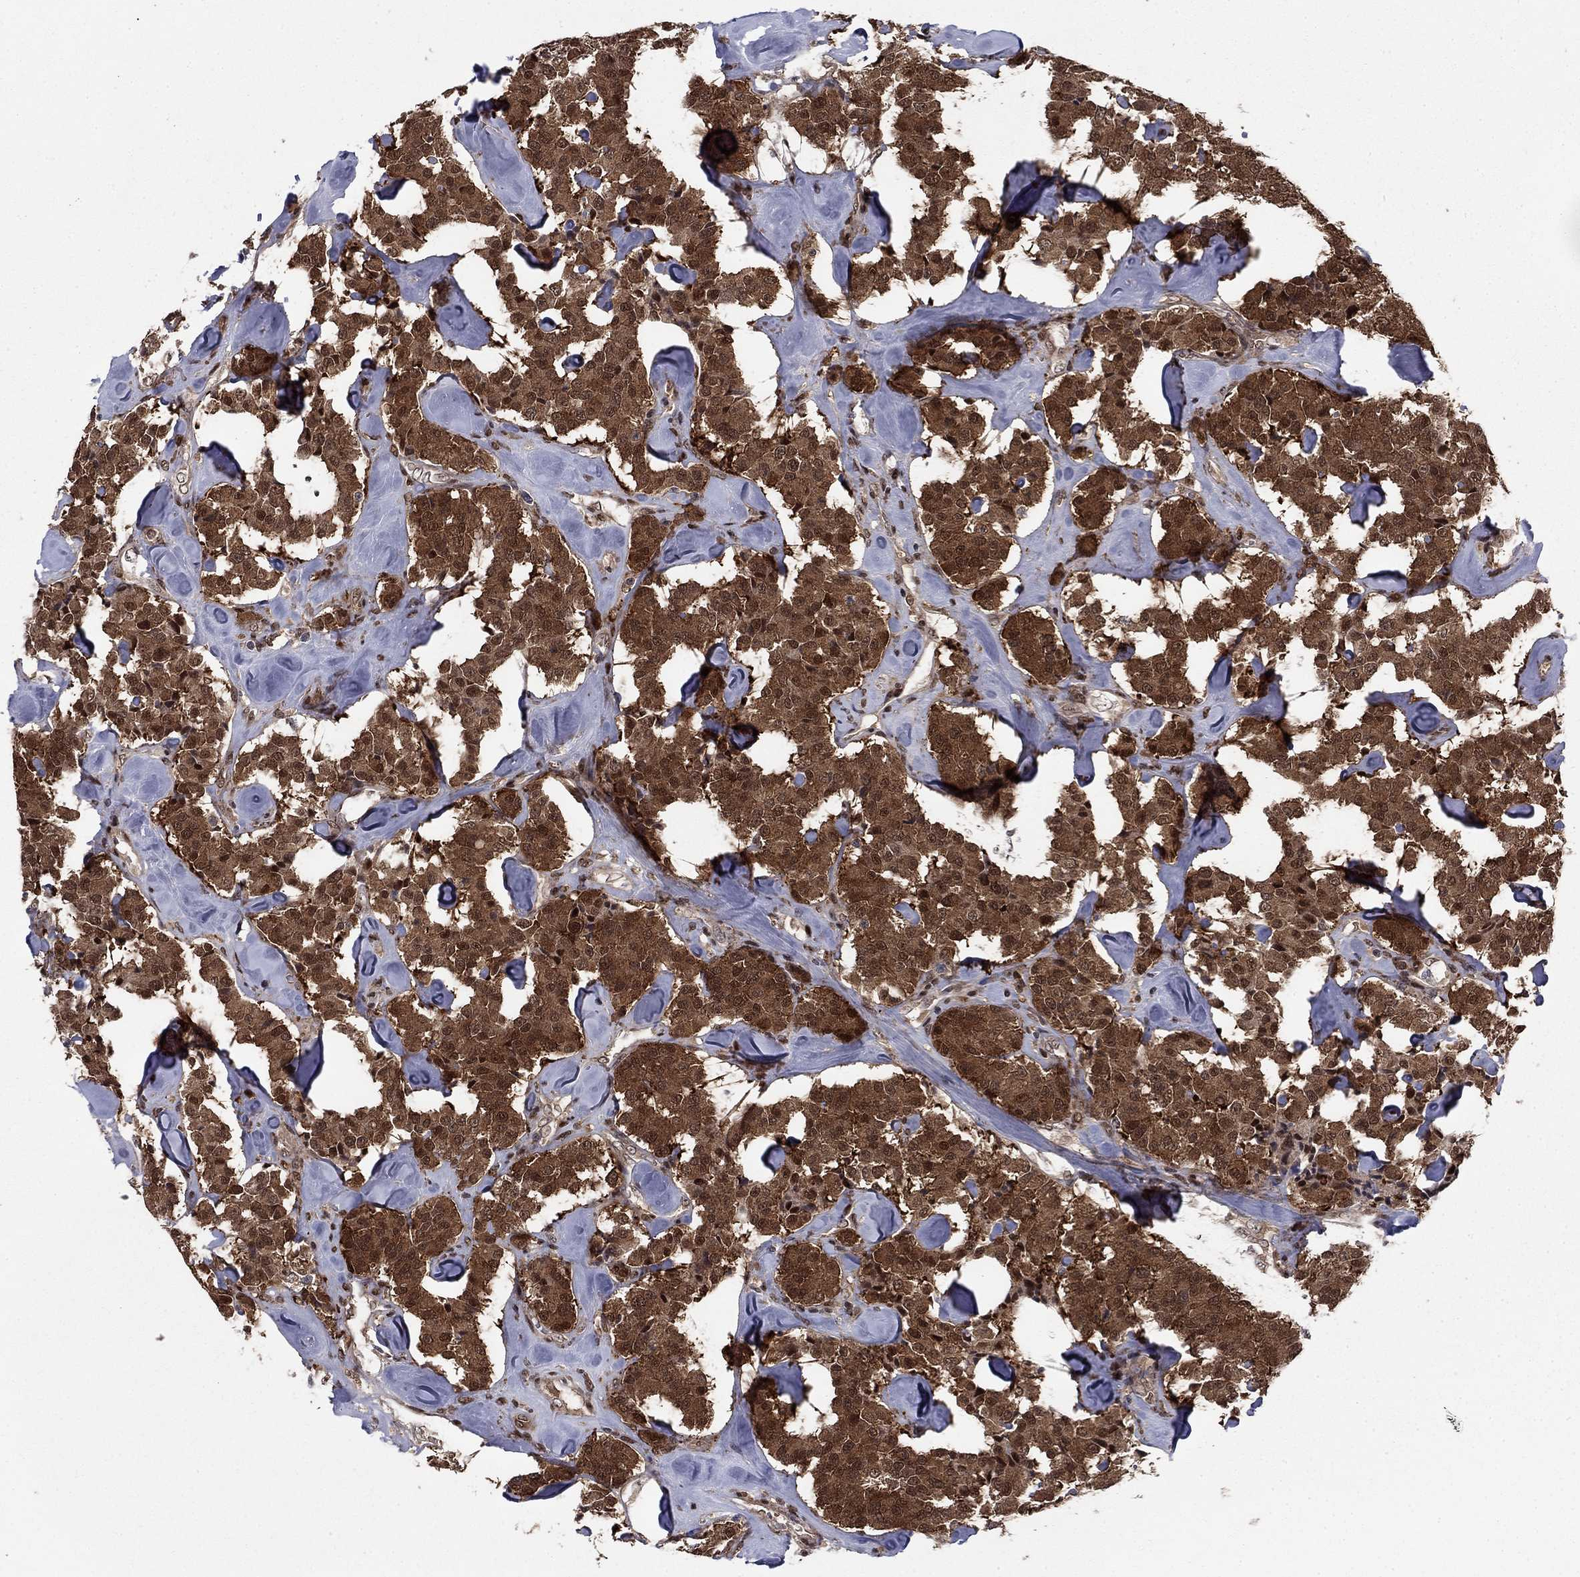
{"staining": {"intensity": "strong", "quantity": ">75%", "location": "cytoplasmic/membranous"}, "tissue": "carcinoid", "cell_type": "Tumor cells", "image_type": "cancer", "snomed": [{"axis": "morphology", "description": "Carcinoid, malignant, NOS"}, {"axis": "topography", "description": "Pancreas"}], "caption": "Immunohistochemical staining of malignant carcinoid demonstrates strong cytoplasmic/membranous protein expression in about >75% of tumor cells. The protein is shown in brown color, while the nuclei are stained blue.", "gene": "FKBP4", "patient": {"sex": "male", "age": 41}}